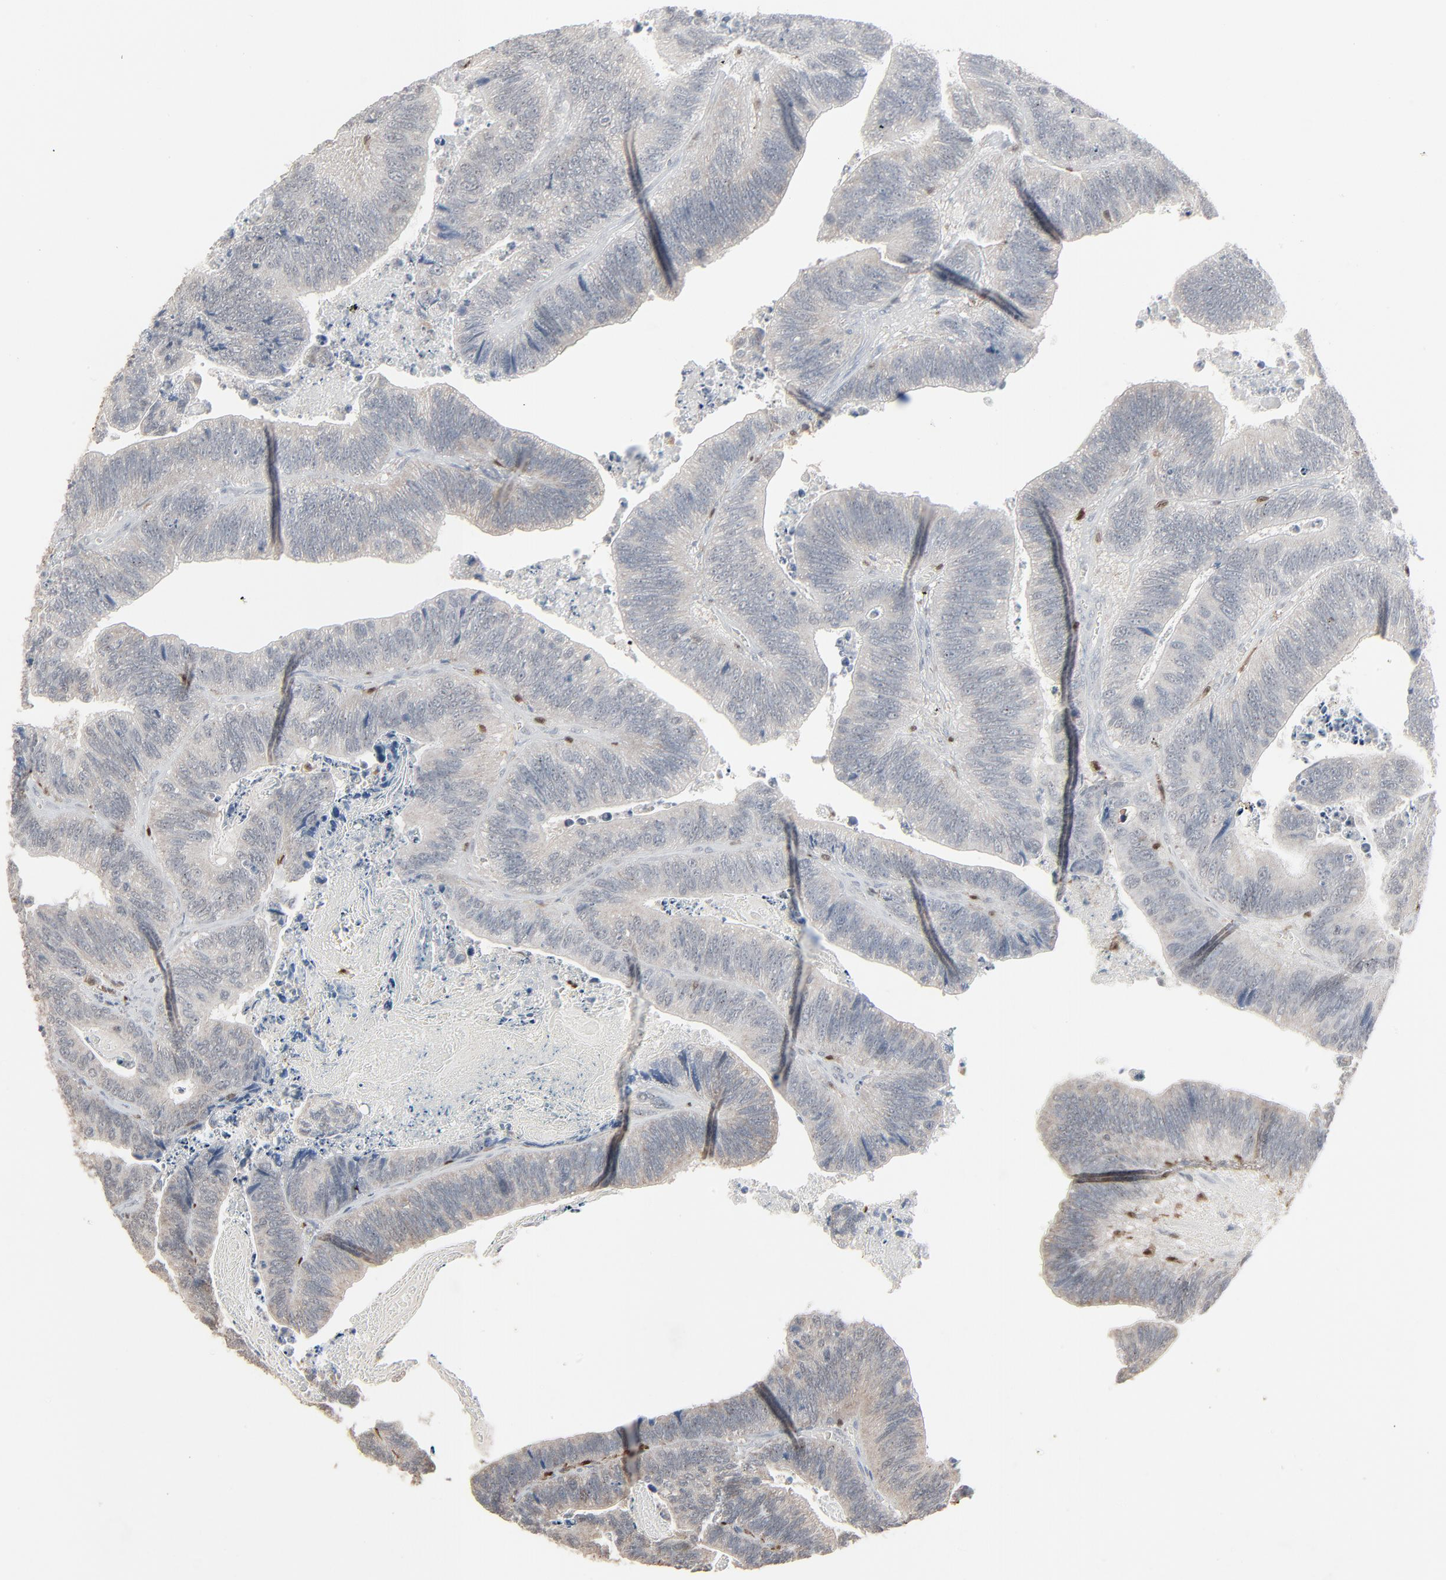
{"staining": {"intensity": "negative", "quantity": "none", "location": "none"}, "tissue": "colorectal cancer", "cell_type": "Tumor cells", "image_type": "cancer", "snomed": [{"axis": "morphology", "description": "Adenocarcinoma, NOS"}, {"axis": "topography", "description": "Colon"}], "caption": "This is an IHC micrograph of human colorectal cancer (adenocarcinoma). There is no staining in tumor cells.", "gene": "DOCK8", "patient": {"sex": "male", "age": 72}}